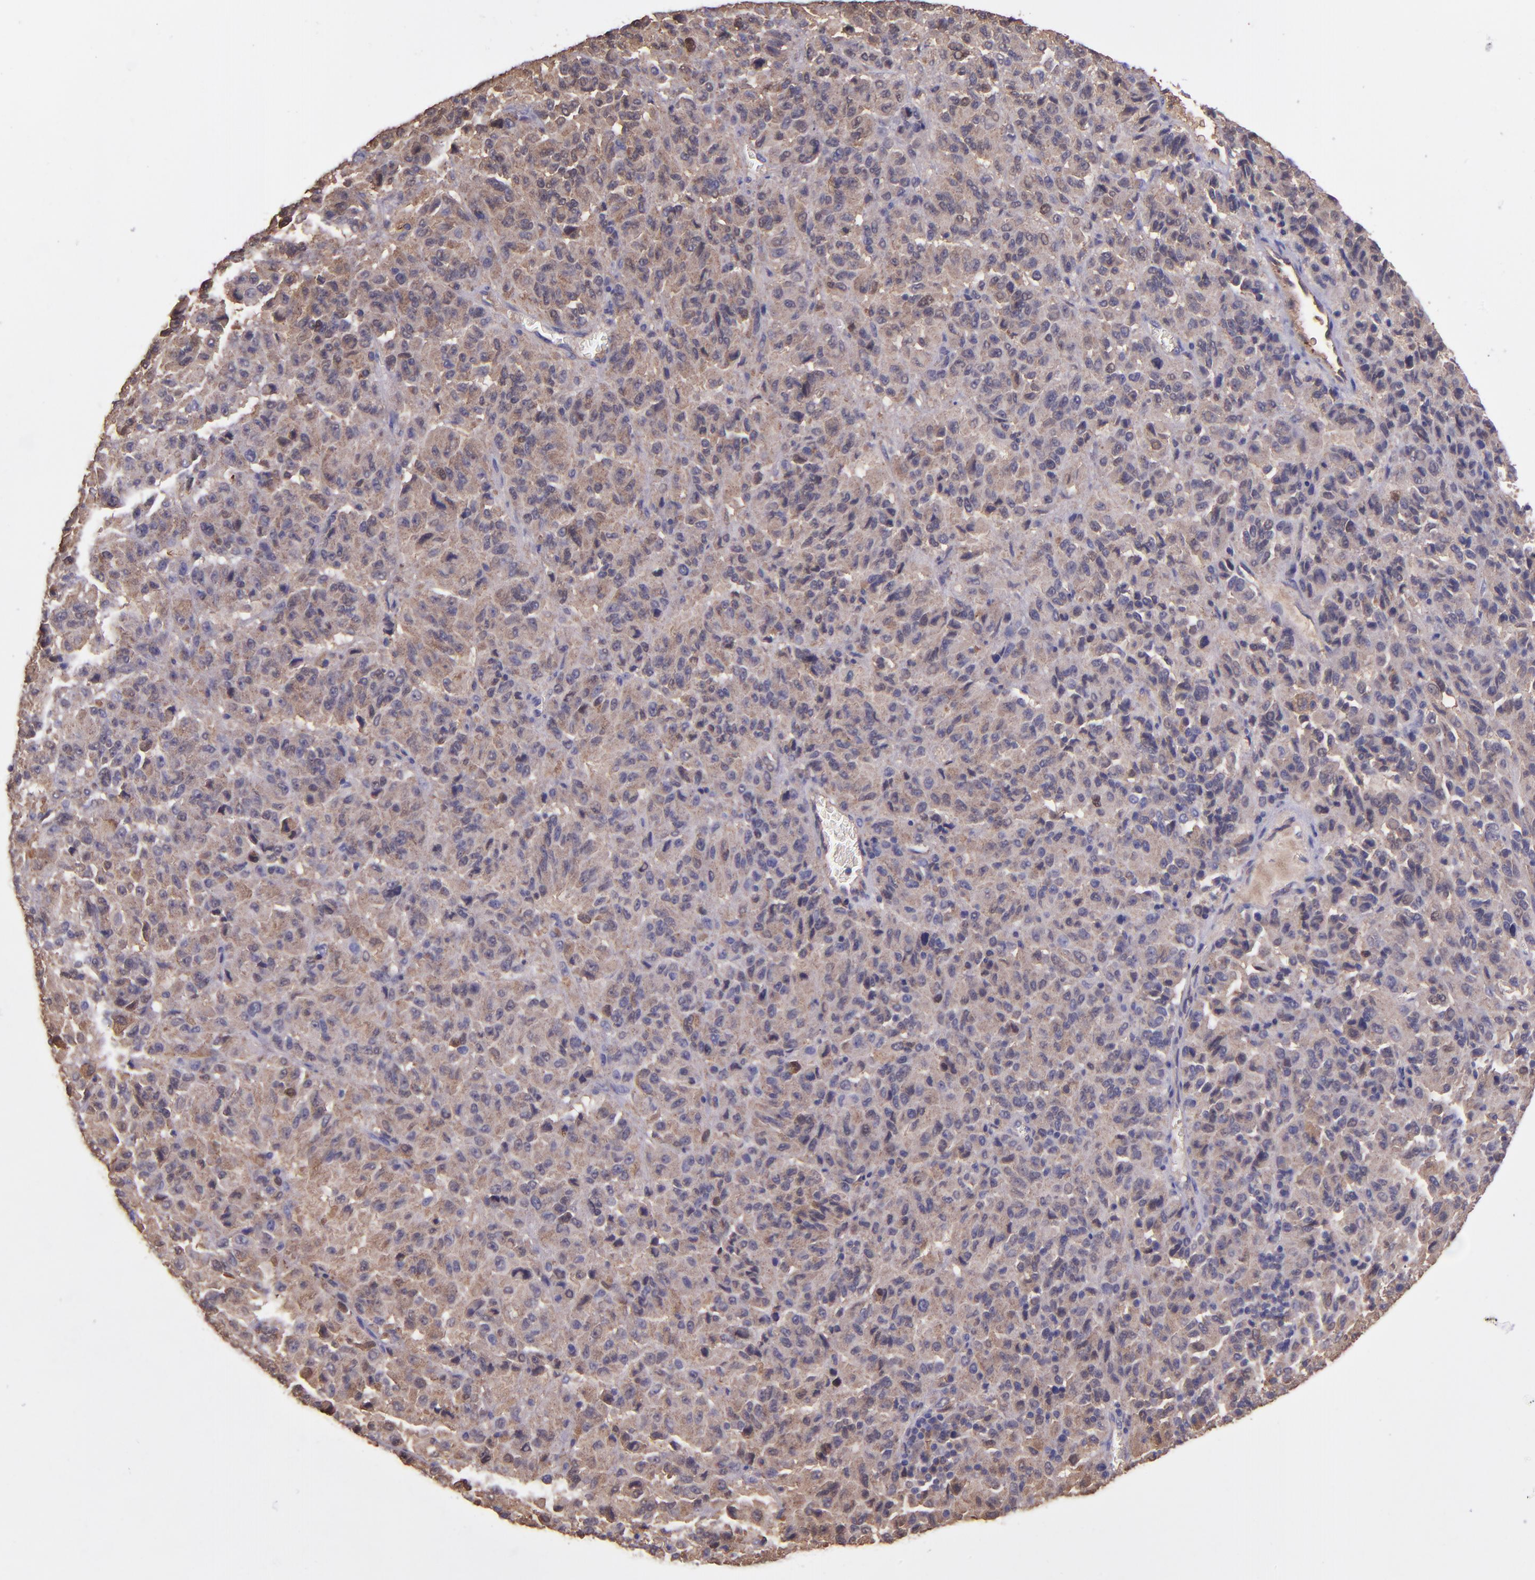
{"staining": {"intensity": "weak", "quantity": ">75%", "location": "cytoplasmic/membranous"}, "tissue": "melanoma", "cell_type": "Tumor cells", "image_type": "cancer", "snomed": [{"axis": "morphology", "description": "Malignant melanoma, Metastatic site"}, {"axis": "topography", "description": "Lung"}], "caption": "Melanoma tissue shows weak cytoplasmic/membranous staining in about >75% of tumor cells, visualized by immunohistochemistry. (Brightfield microscopy of DAB IHC at high magnification).", "gene": "WASHC1", "patient": {"sex": "male", "age": 64}}